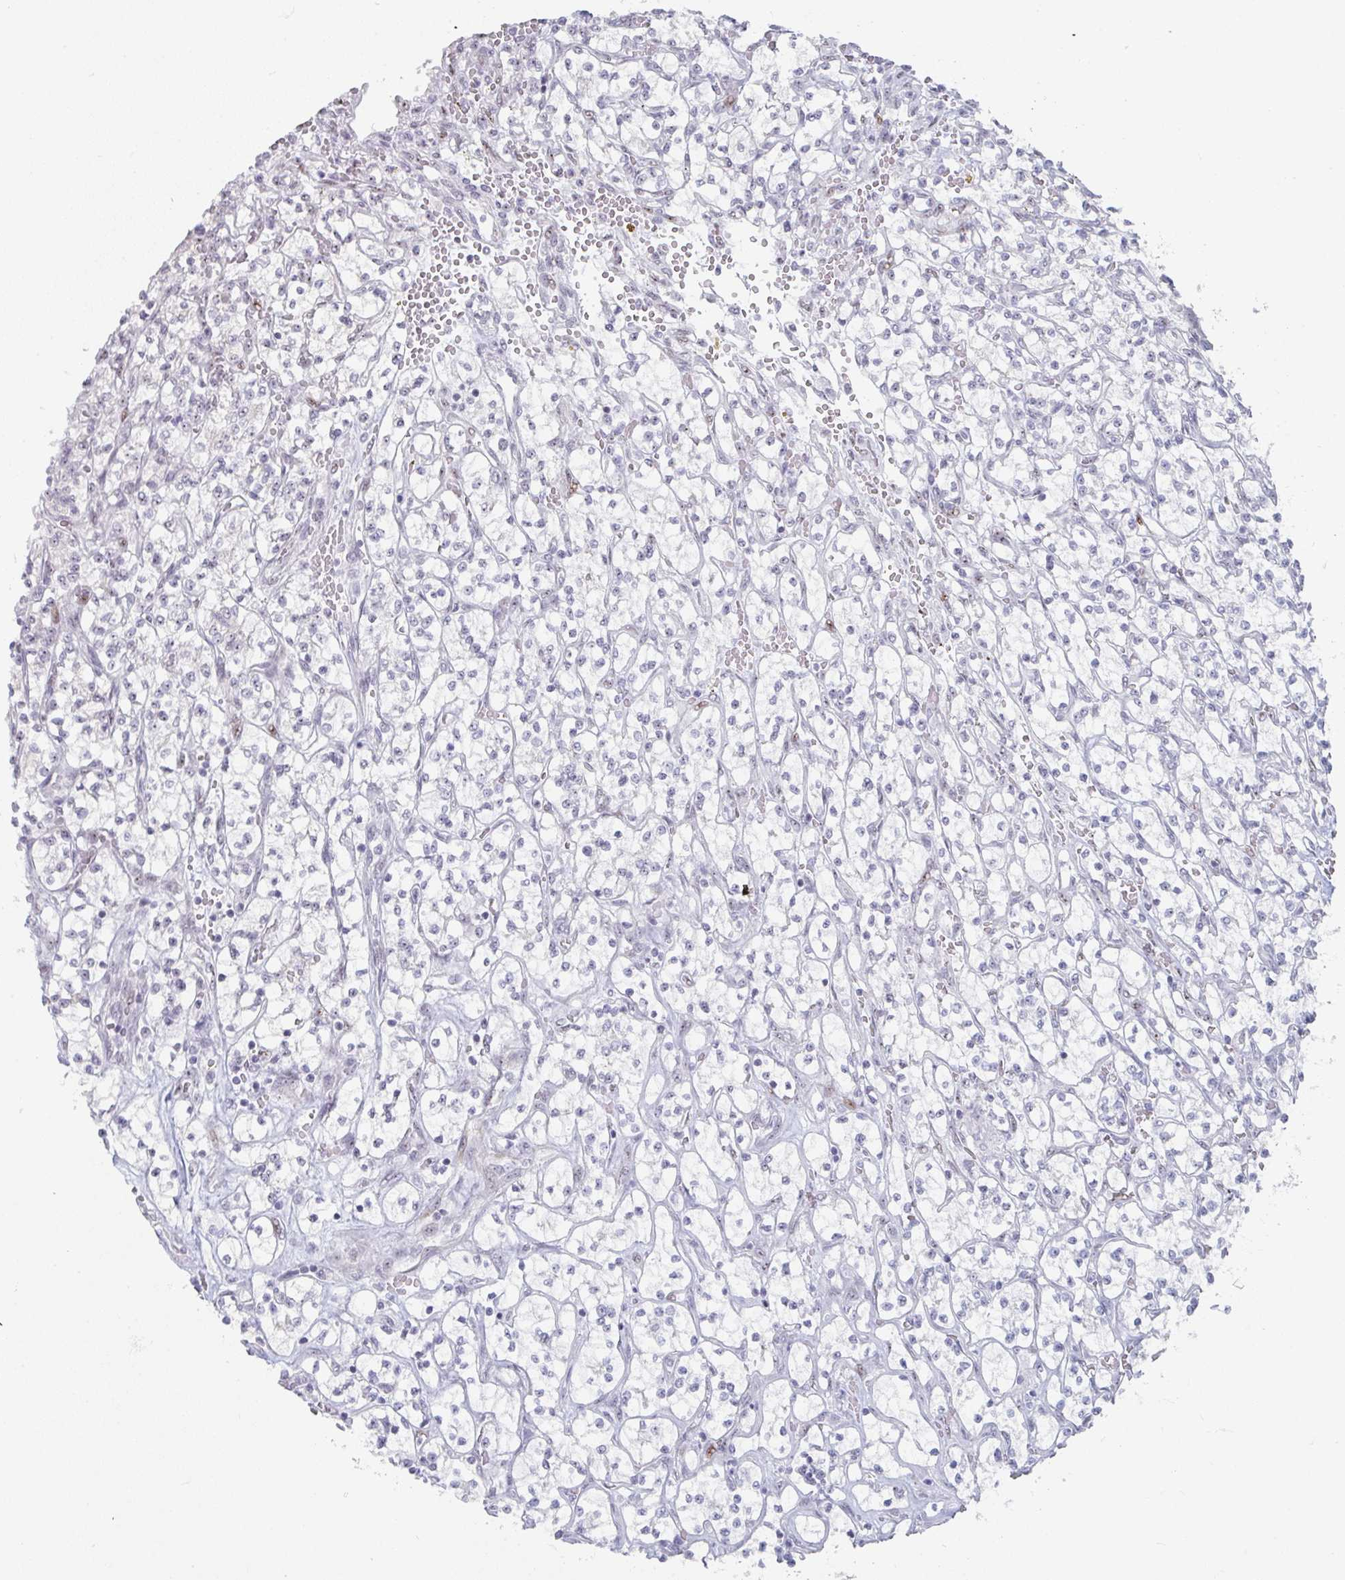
{"staining": {"intensity": "negative", "quantity": "none", "location": "none"}, "tissue": "renal cancer", "cell_type": "Tumor cells", "image_type": "cancer", "snomed": [{"axis": "morphology", "description": "Adenocarcinoma, NOS"}, {"axis": "topography", "description": "Kidney"}], "caption": "An immunohistochemistry micrograph of renal cancer is shown. There is no staining in tumor cells of renal cancer.", "gene": "POU2AF2", "patient": {"sex": "female", "age": 64}}